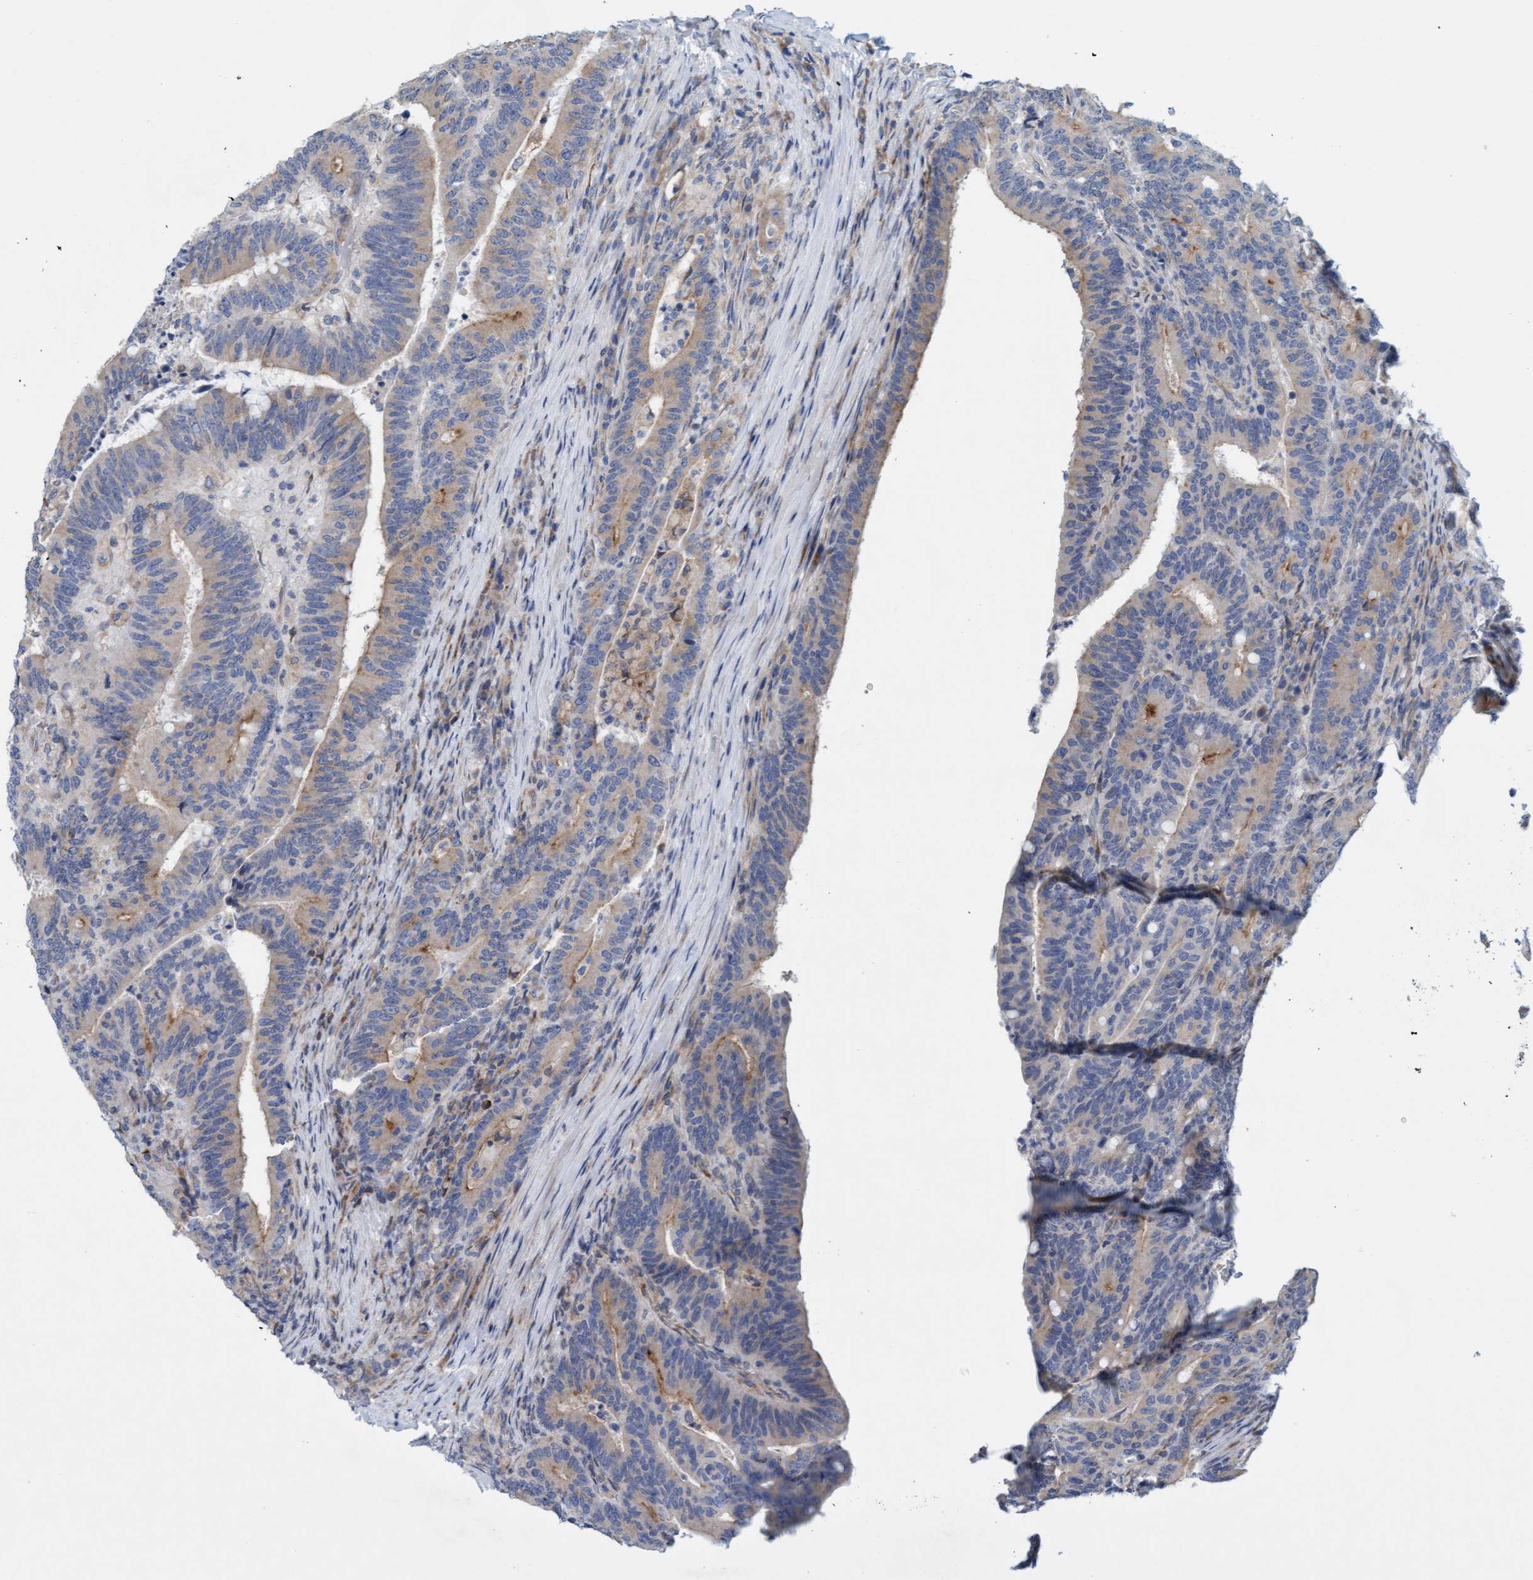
{"staining": {"intensity": "weak", "quantity": "25%-75%", "location": "cytoplasmic/membranous"}, "tissue": "colorectal cancer", "cell_type": "Tumor cells", "image_type": "cancer", "snomed": [{"axis": "morphology", "description": "Adenocarcinoma, NOS"}, {"axis": "topography", "description": "Colon"}], "caption": "The photomicrograph reveals a brown stain indicating the presence of a protein in the cytoplasmic/membranous of tumor cells in colorectal cancer. (Stains: DAB (3,3'-diaminobenzidine) in brown, nuclei in blue, Microscopy: brightfield microscopy at high magnification).", "gene": "SLC28A3", "patient": {"sex": "female", "age": 66}}